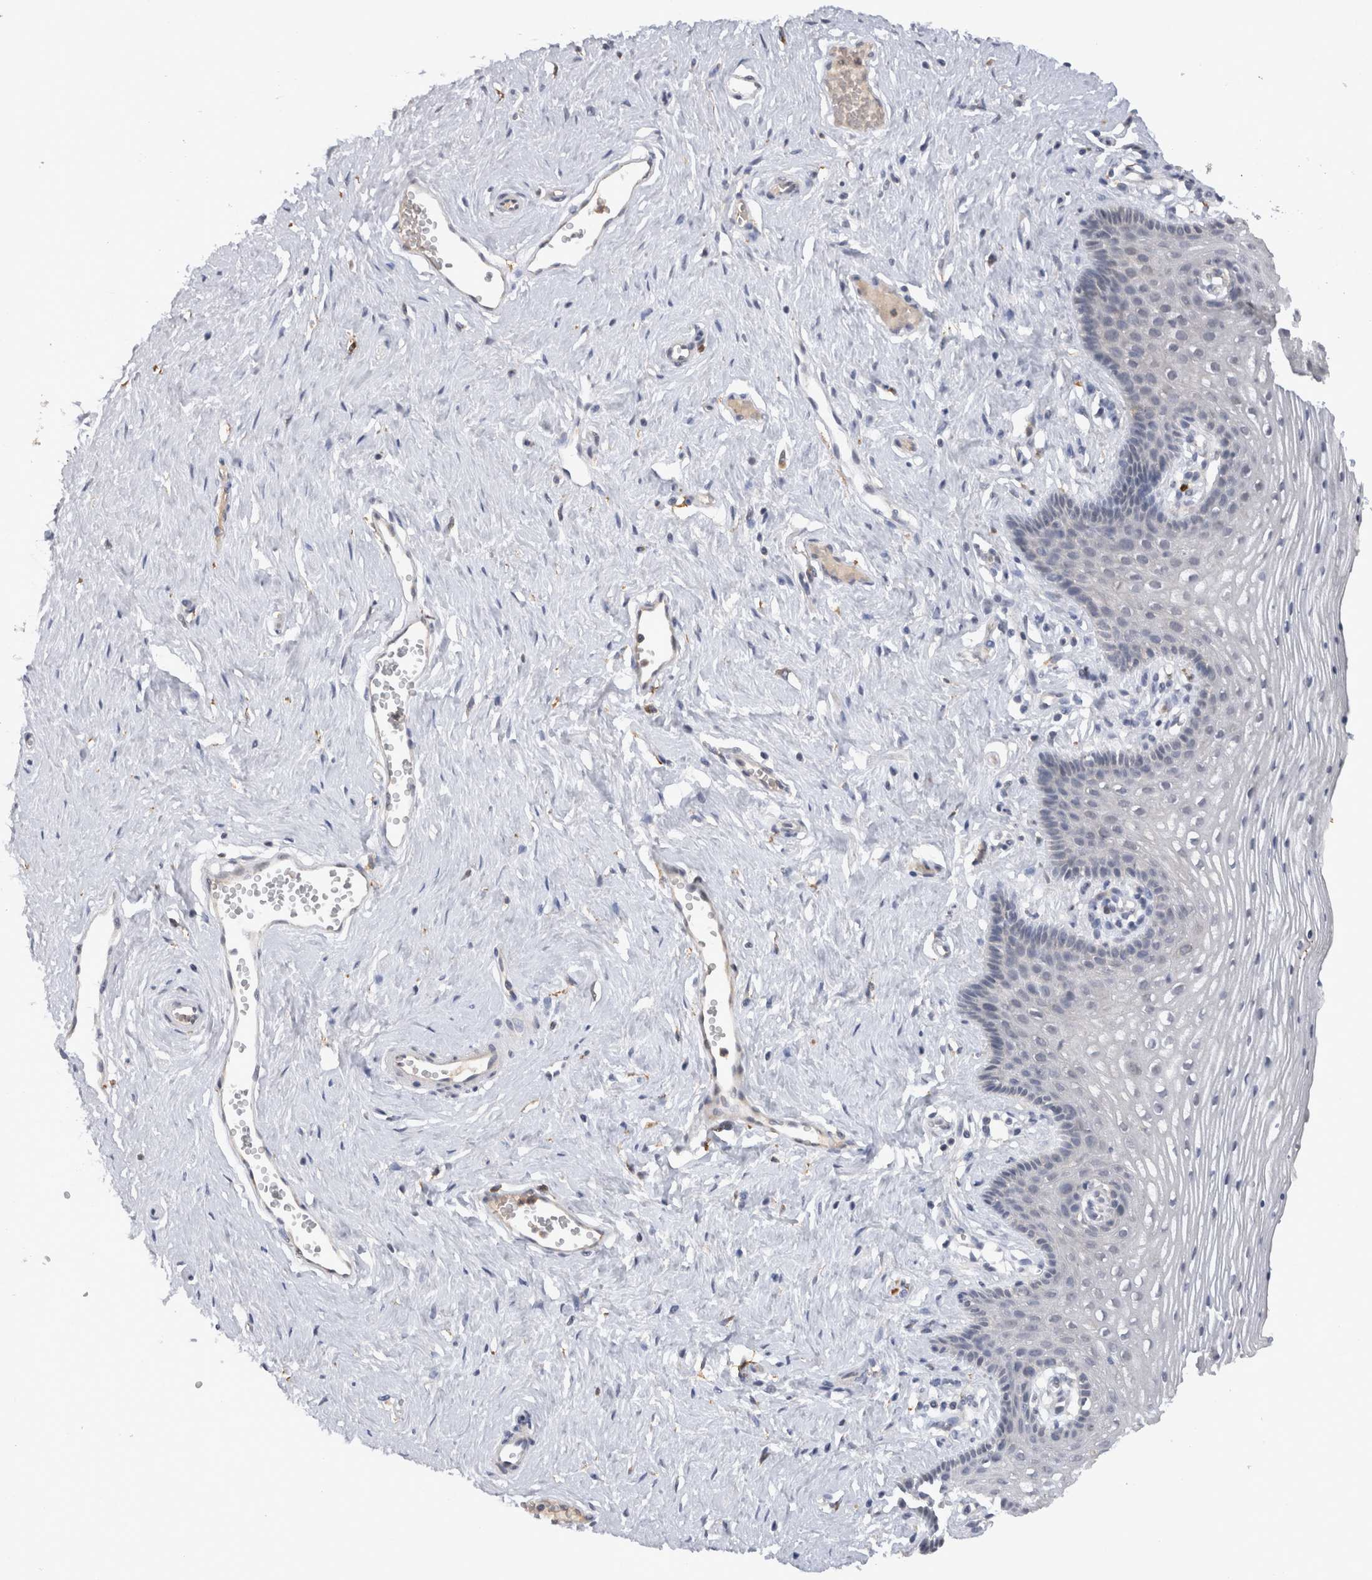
{"staining": {"intensity": "negative", "quantity": "none", "location": "none"}, "tissue": "vagina", "cell_type": "Squamous epithelial cells", "image_type": "normal", "snomed": [{"axis": "morphology", "description": "Normal tissue, NOS"}, {"axis": "topography", "description": "Vagina"}], "caption": "Human vagina stained for a protein using immunohistochemistry (IHC) displays no positivity in squamous epithelial cells.", "gene": "VSIG4", "patient": {"sex": "female", "age": 32}}